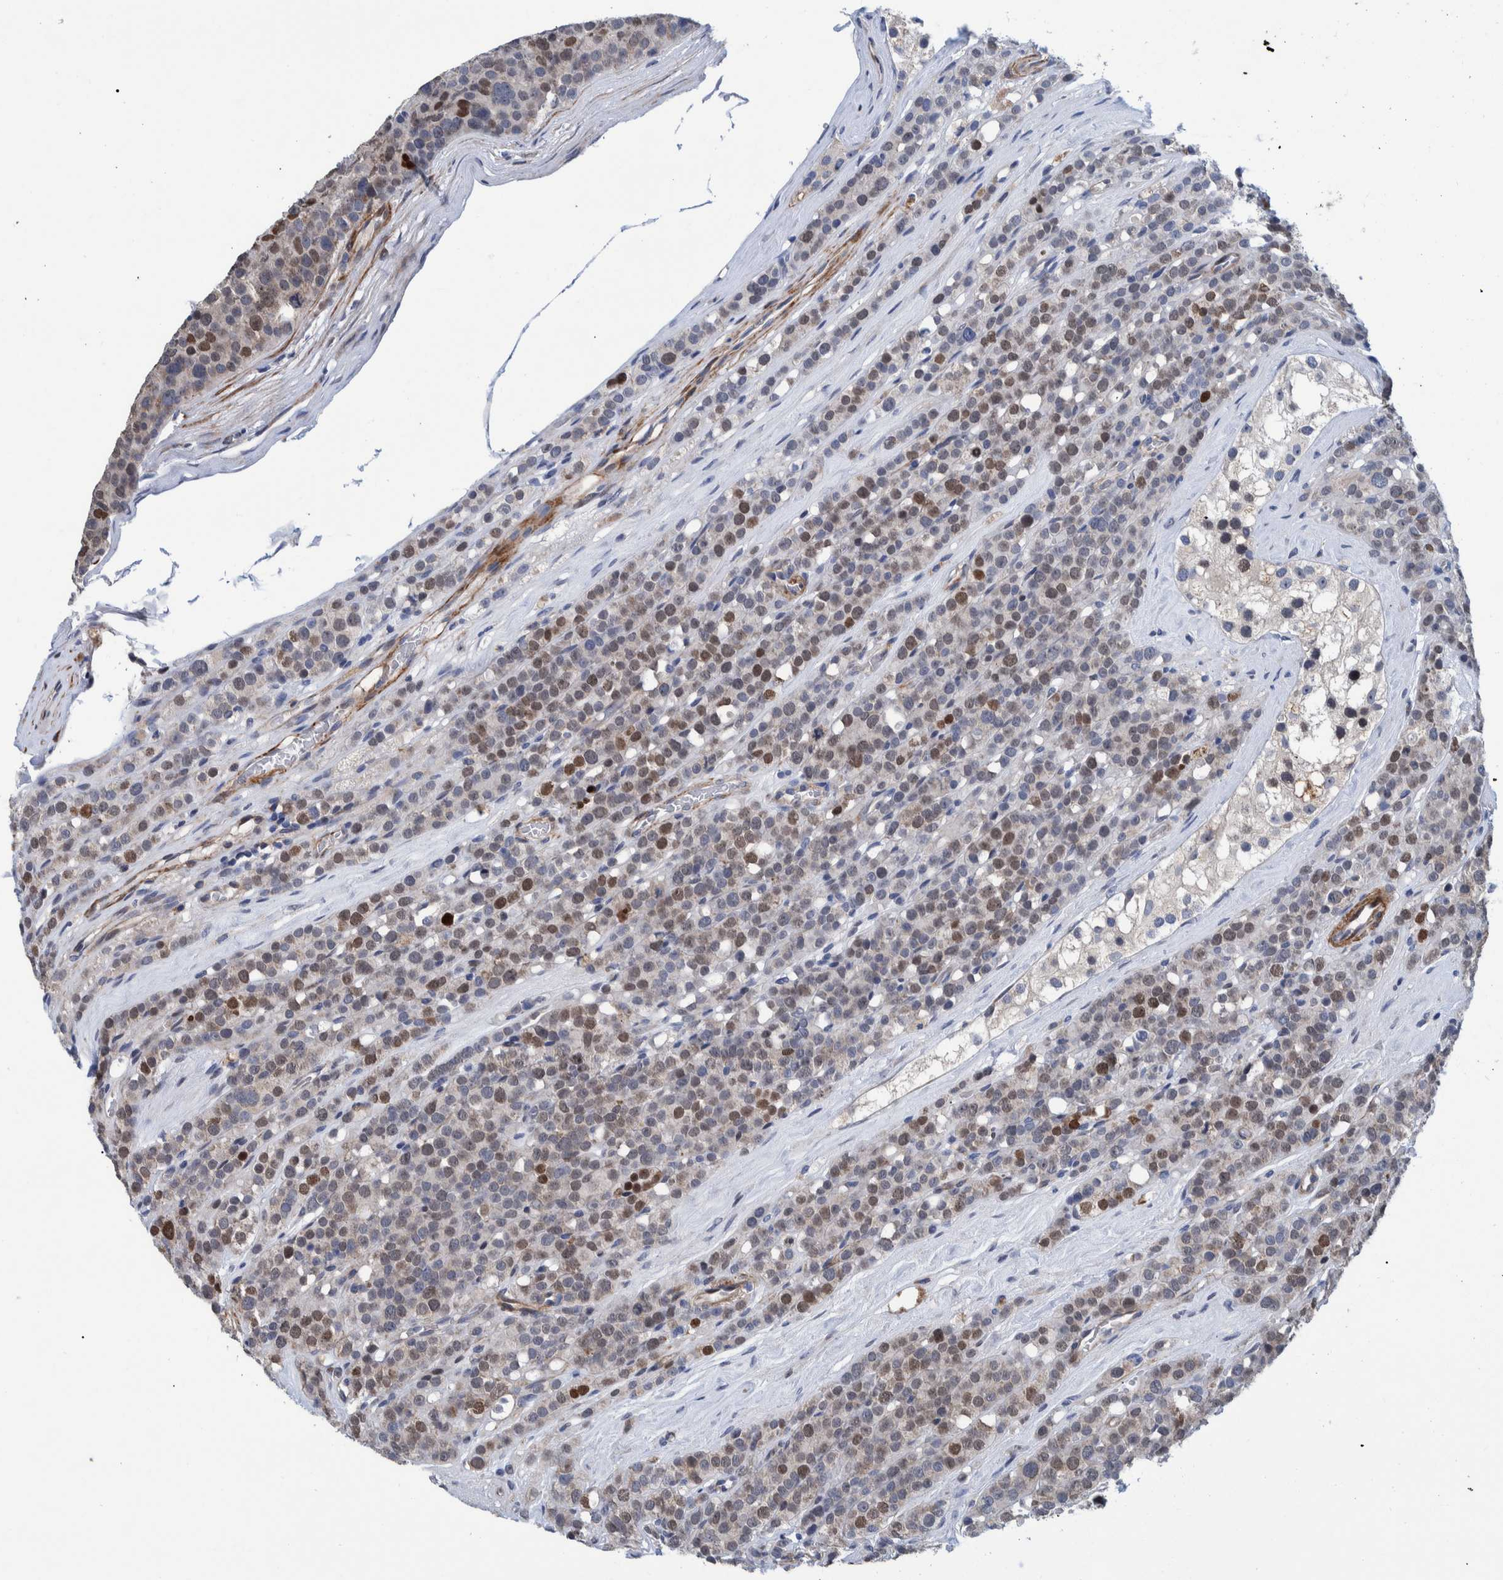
{"staining": {"intensity": "moderate", "quantity": "25%-75%", "location": "nuclear"}, "tissue": "testis cancer", "cell_type": "Tumor cells", "image_type": "cancer", "snomed": [{"axis": "morphology", "description": "Seminoma, NOS"}, {"axis": "topography", "description": "Testis"}], "caption": "Testis cancer stained for a protein (brown) reveals moderate nuclear positive positivity in approximately 25%-75% of tumor cells.", "gene": "MKS1", "patient": {"sex": "male", "age": 71}}